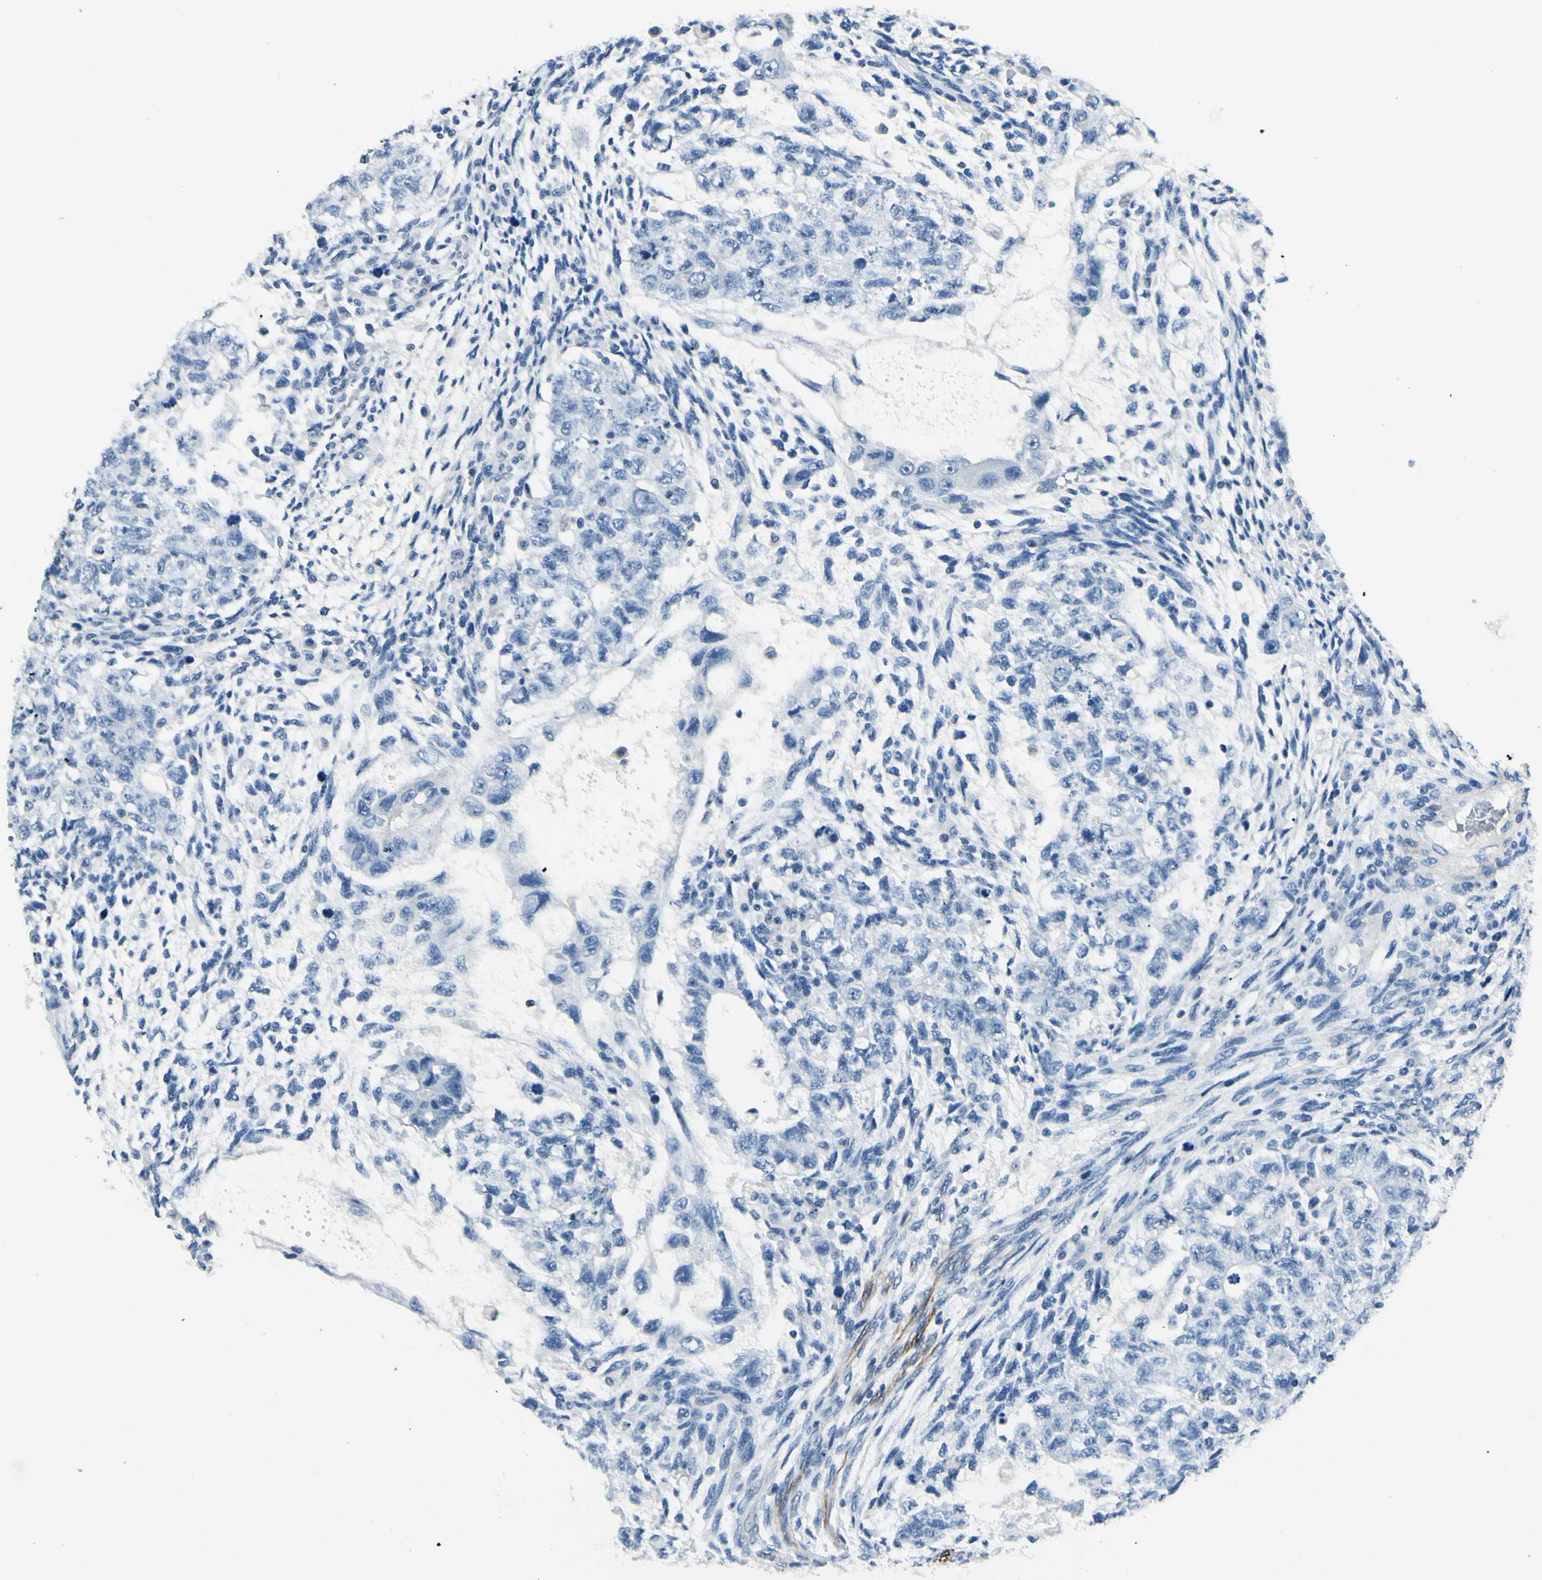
{"staining": {"intensity": "negative", "quantity": "none", "location": "none"}, "tissue": "testis cancer", "cell_type": "Tumor cells", "image_type": "cancer", "snomed": [{"axis": "morphology", "description": "Normal tissue, NOS"}, {"axis": "morphology", "description": "Carcinoma, Embryonal, NOS"}, {"axis": "topography", "description": "Testis"}], "caption": "IHC micrograph of embryonal carcinoma (testis) stained for a protein (brown), which demonstrates no expression in tumor cells.", "gene": "CDH15", "patient": {"sex": "male", "age": 36}}